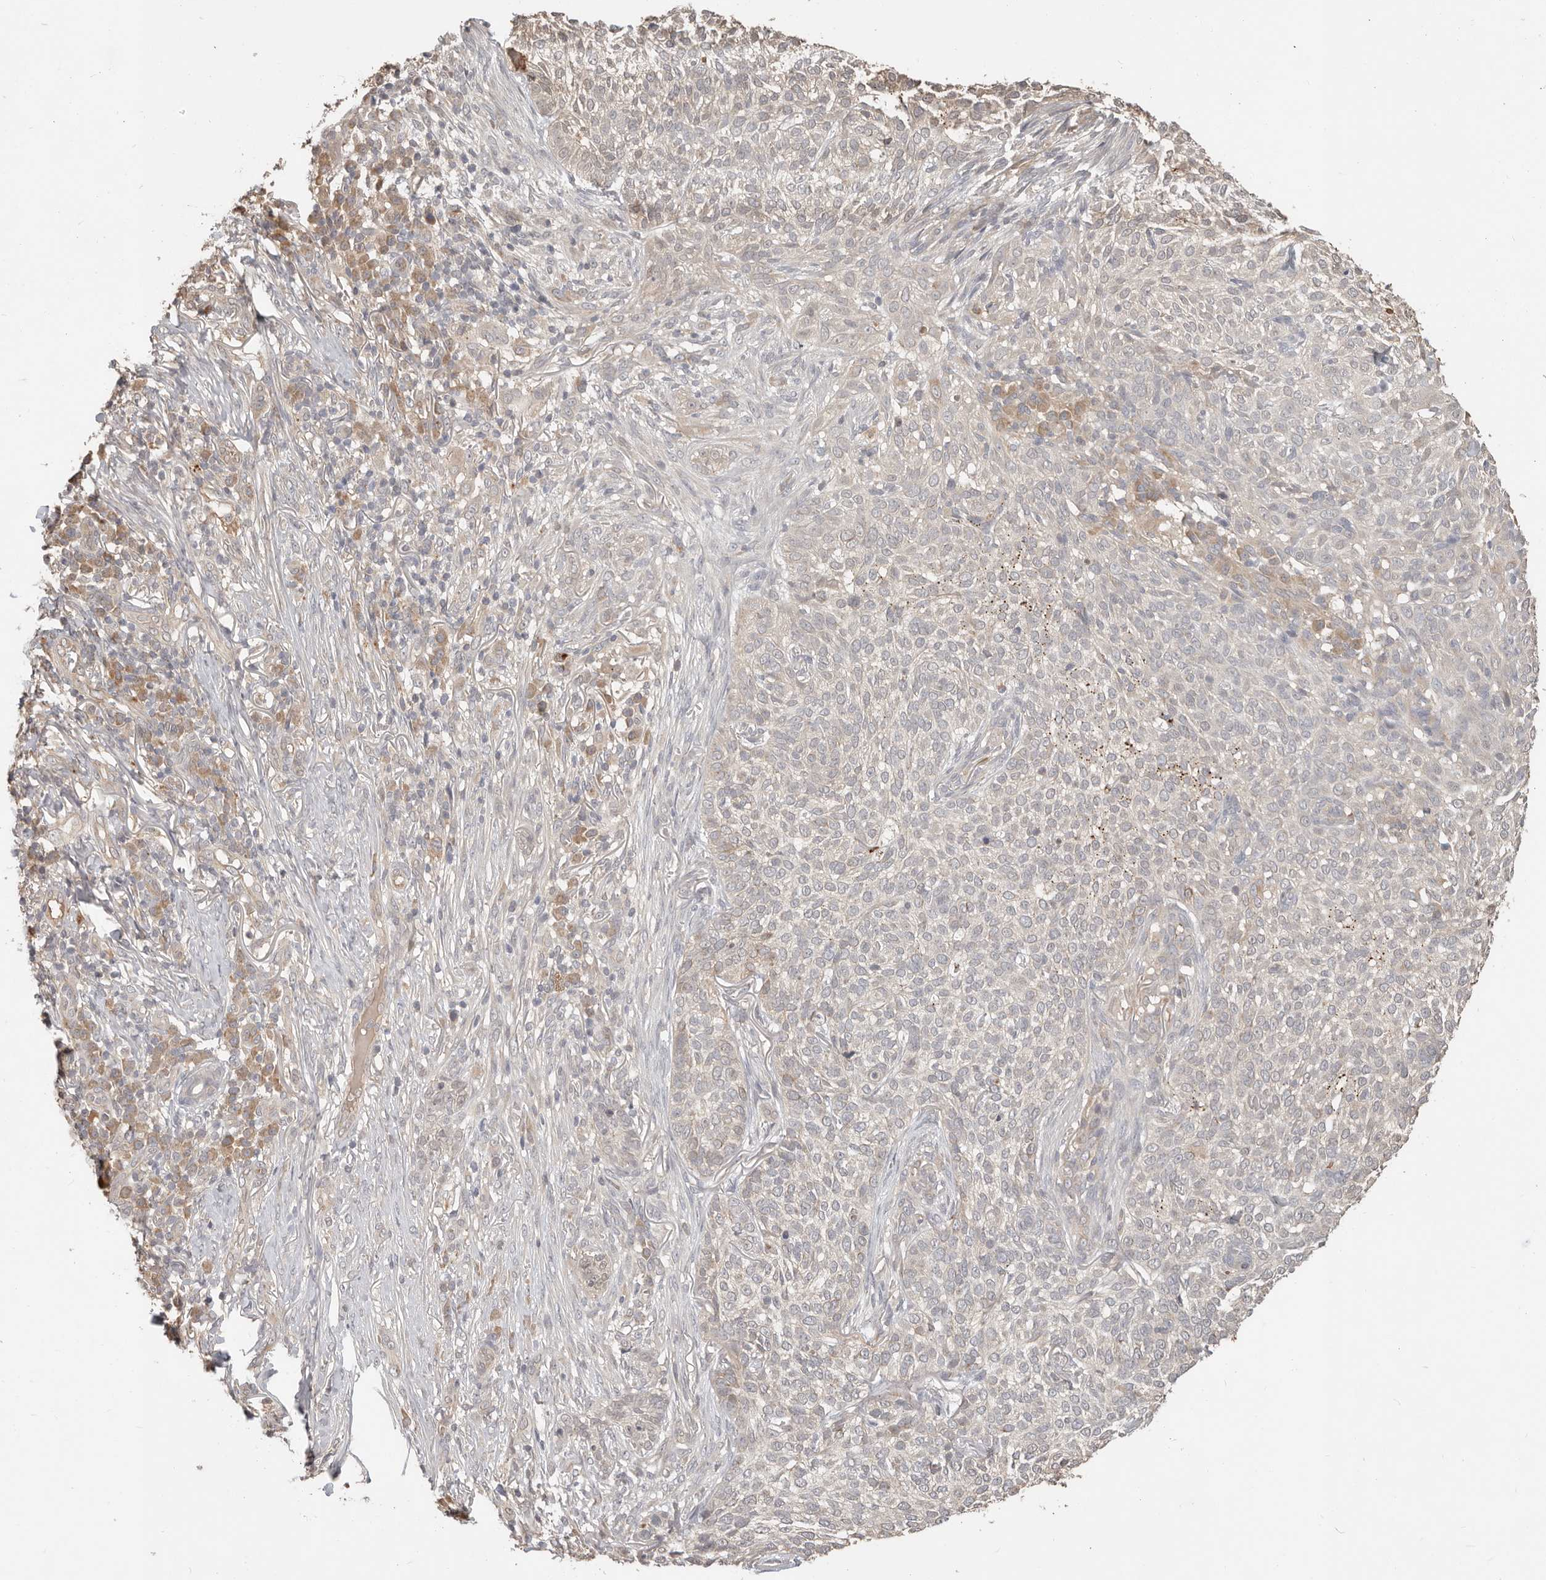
{"staining": {"intensity": "negative", "quantity": "none", "location": "none"}, "tissue": "skin cancer", "cell_type": "Tumor cells", "image_type": "cancer", "snomed": [{"axis": "morphology", "description": "Basal cell carcinoma"}, {"axis": "topography", "description": "Skin"}], "caption": "Tumor cells are negative for protein expression in human skin cancer.", "gene": "MTFR2", "patient": {"sex": "female", "age": 64}}